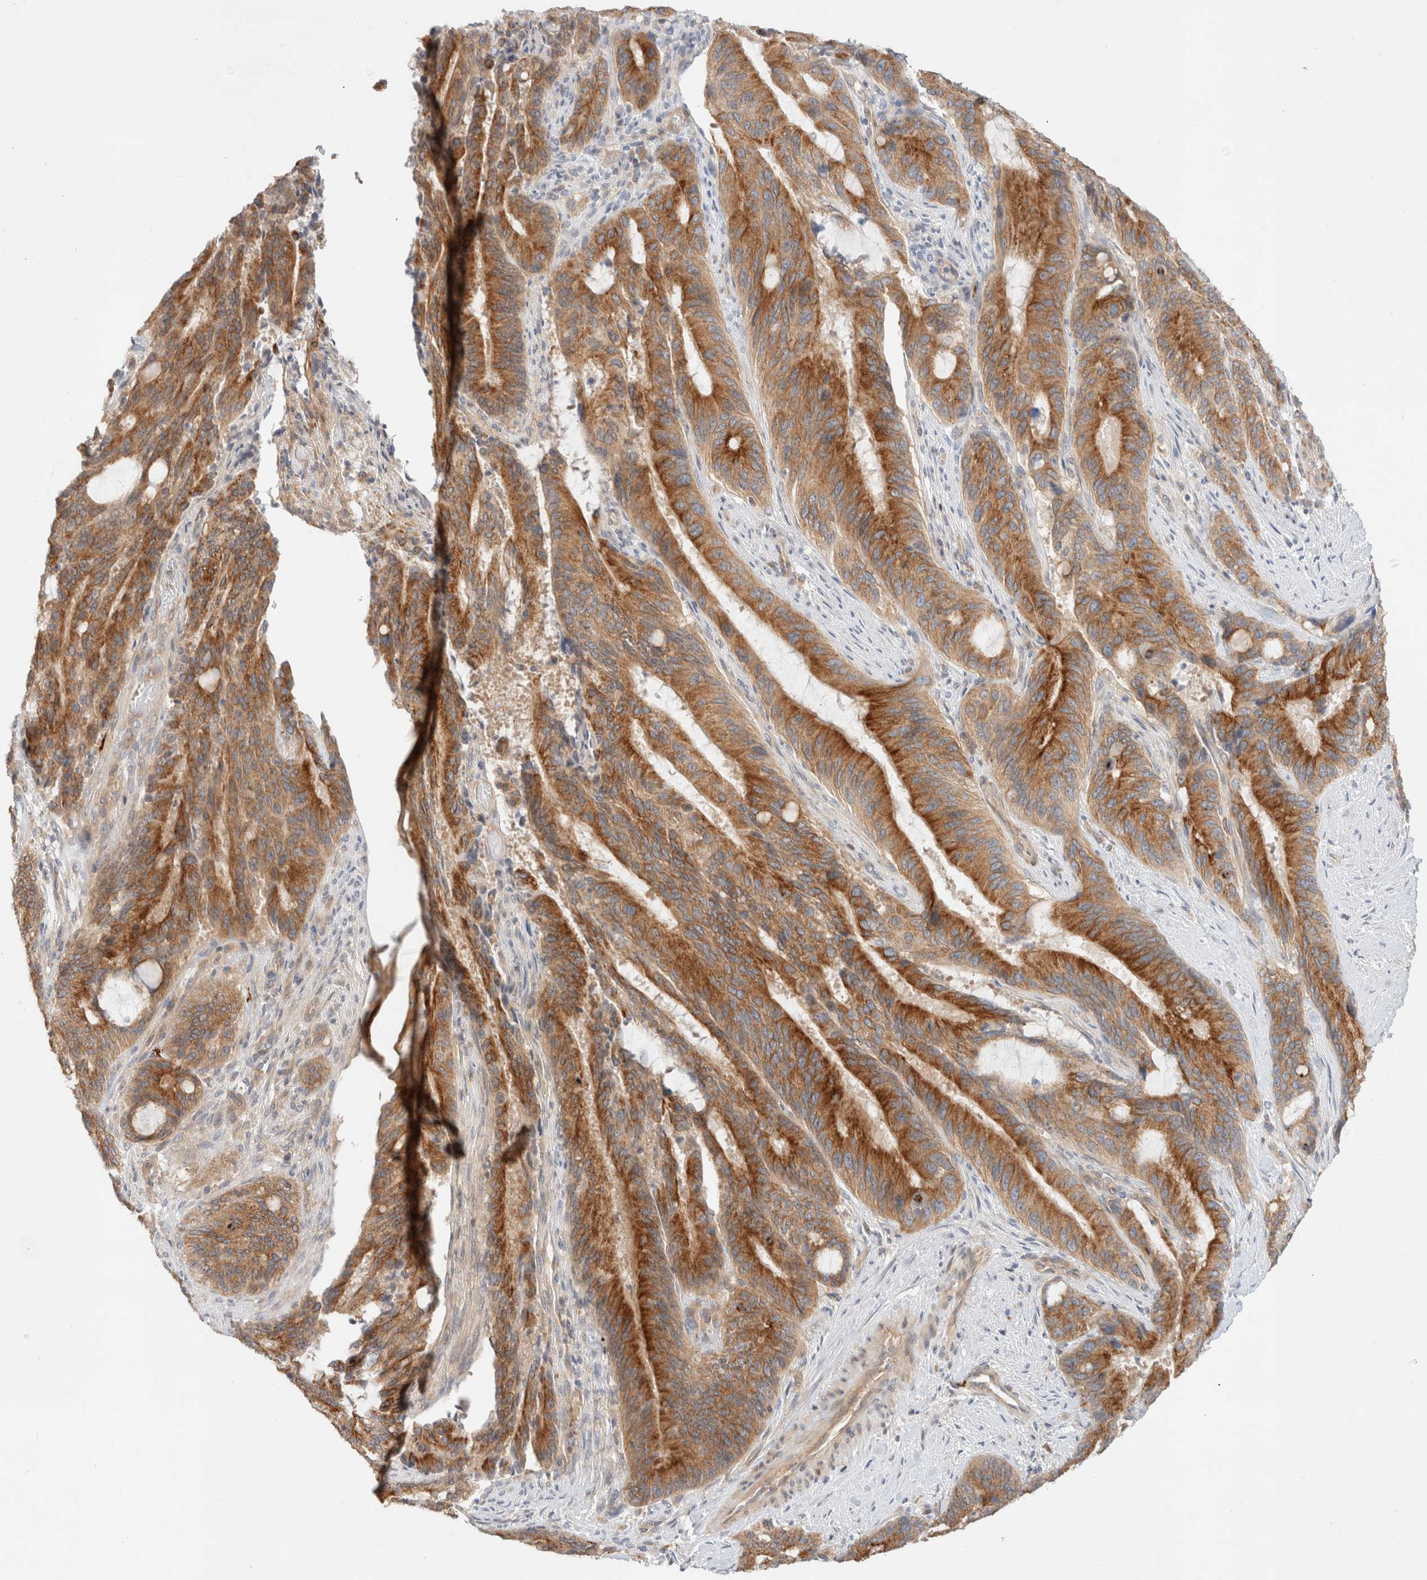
{"staining": {"intensity": "strong", "quantity": ">75%", "location": "cytoplasmic/membranous"}, "tissue": "liver cancer", "cell_type": "Tumor cells", "image_type": "cancer", "snomed": [{"axis": "morphology", "description": "Normal tissue, NOS"}, {"axis": "morphology", "description": "Cholangiocarcinoma"}, {"axis": "topography", "description": "Liver"}, {"axis": "topography", "description": "Peripheral nerve tissue"}], "caption": "Protein expression analysis of human liver cholangiocarcinoma reveals strong cytoplasmic/membranous expression in about >75% of tumor cells.", "gene": "MARK3", "patient": {"sex": "female", "age": 73}}